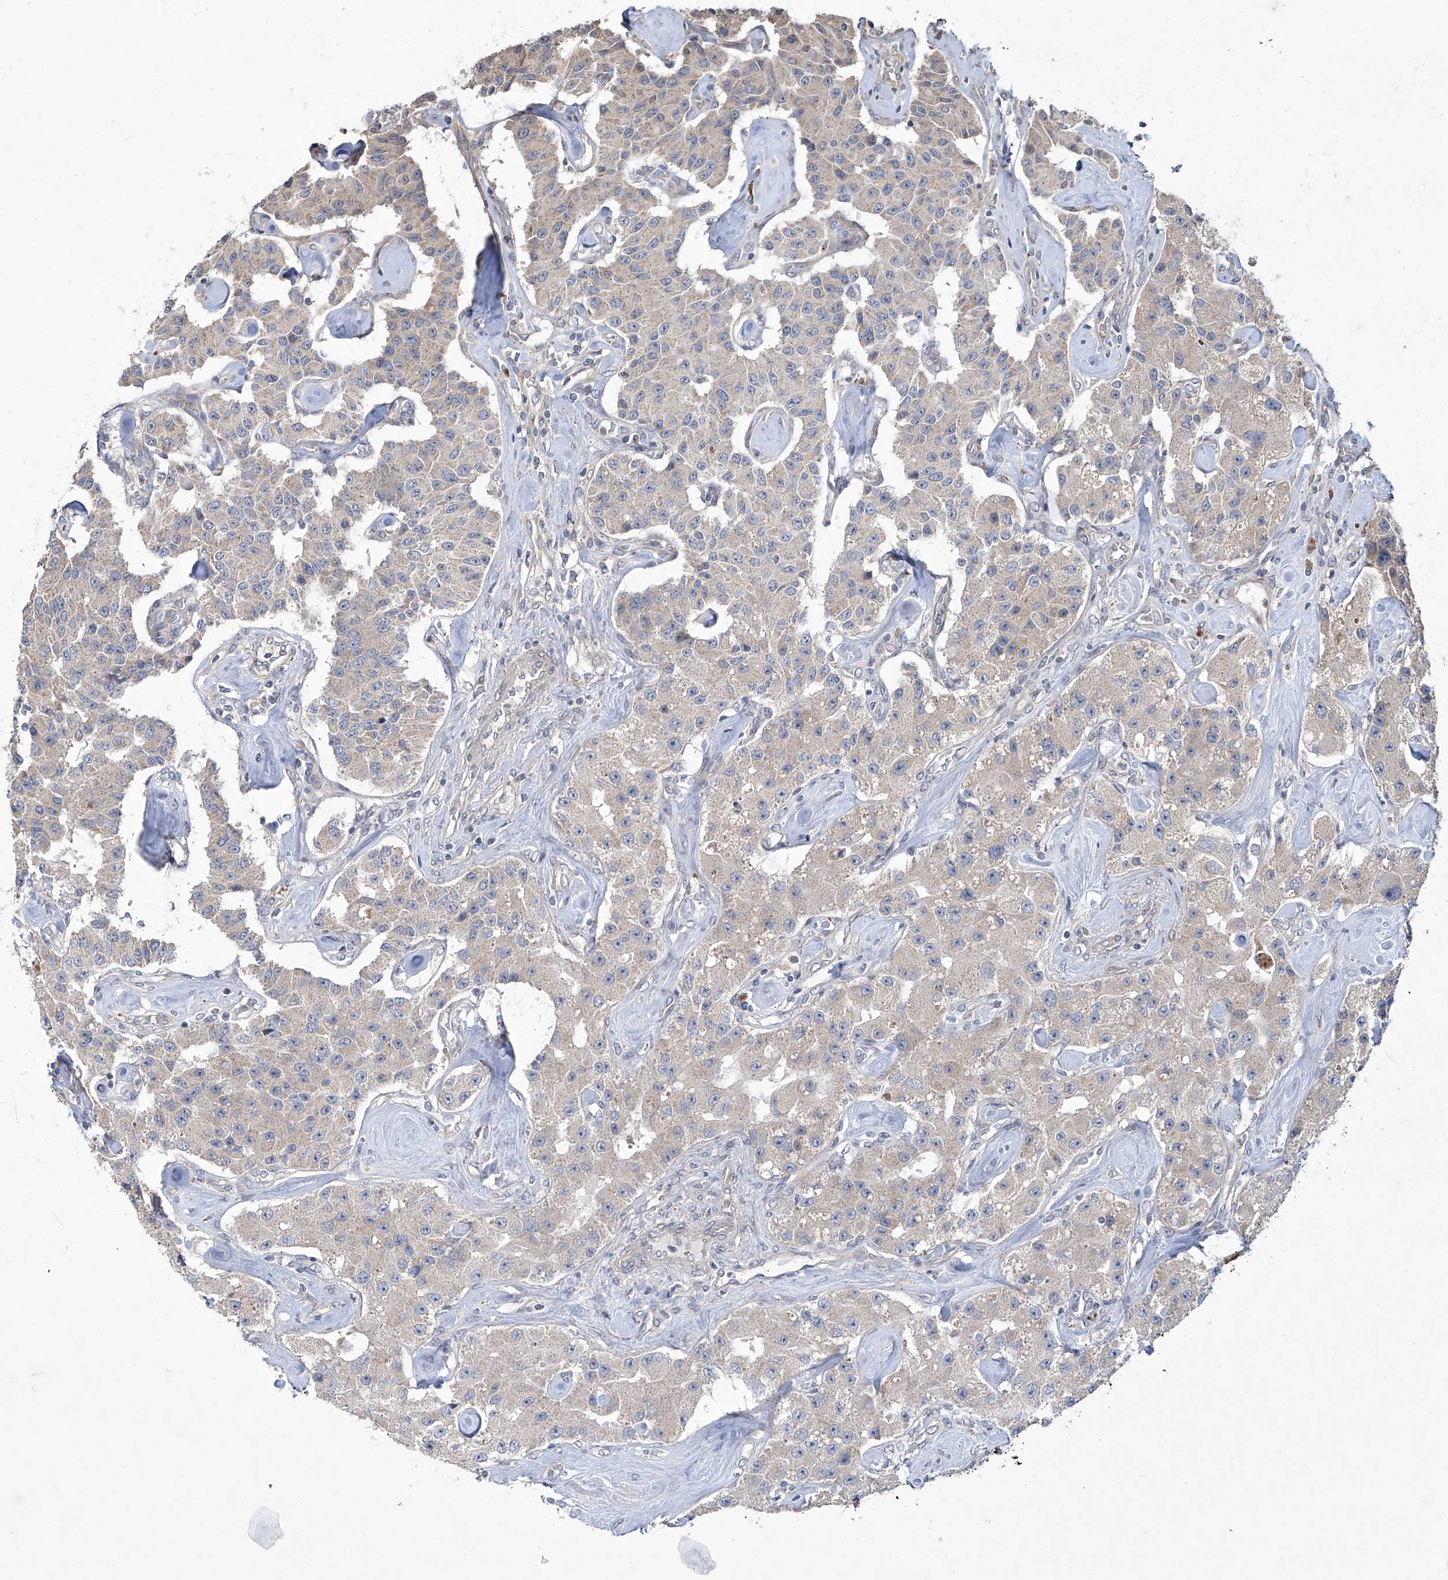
{"staining": {"intensity": "negative", "quantity": "none", "location": "none"}, "tissue": "carcinoid", "cell_type": "Tumor cells", "image_type": "cancer", "snomed": [{"axis": "morphology", "description": "Carcinoid, malignant, NOS"}, {"axis": "topography", "description": "Pancreas"}], "caption": "Malignant carcinoid stained for a protein using immunohistochemistry (IHC) reveals no positivity tumor cells.", "gene": "TRIM60", "patient": {"sex": "male", "age": 41}}